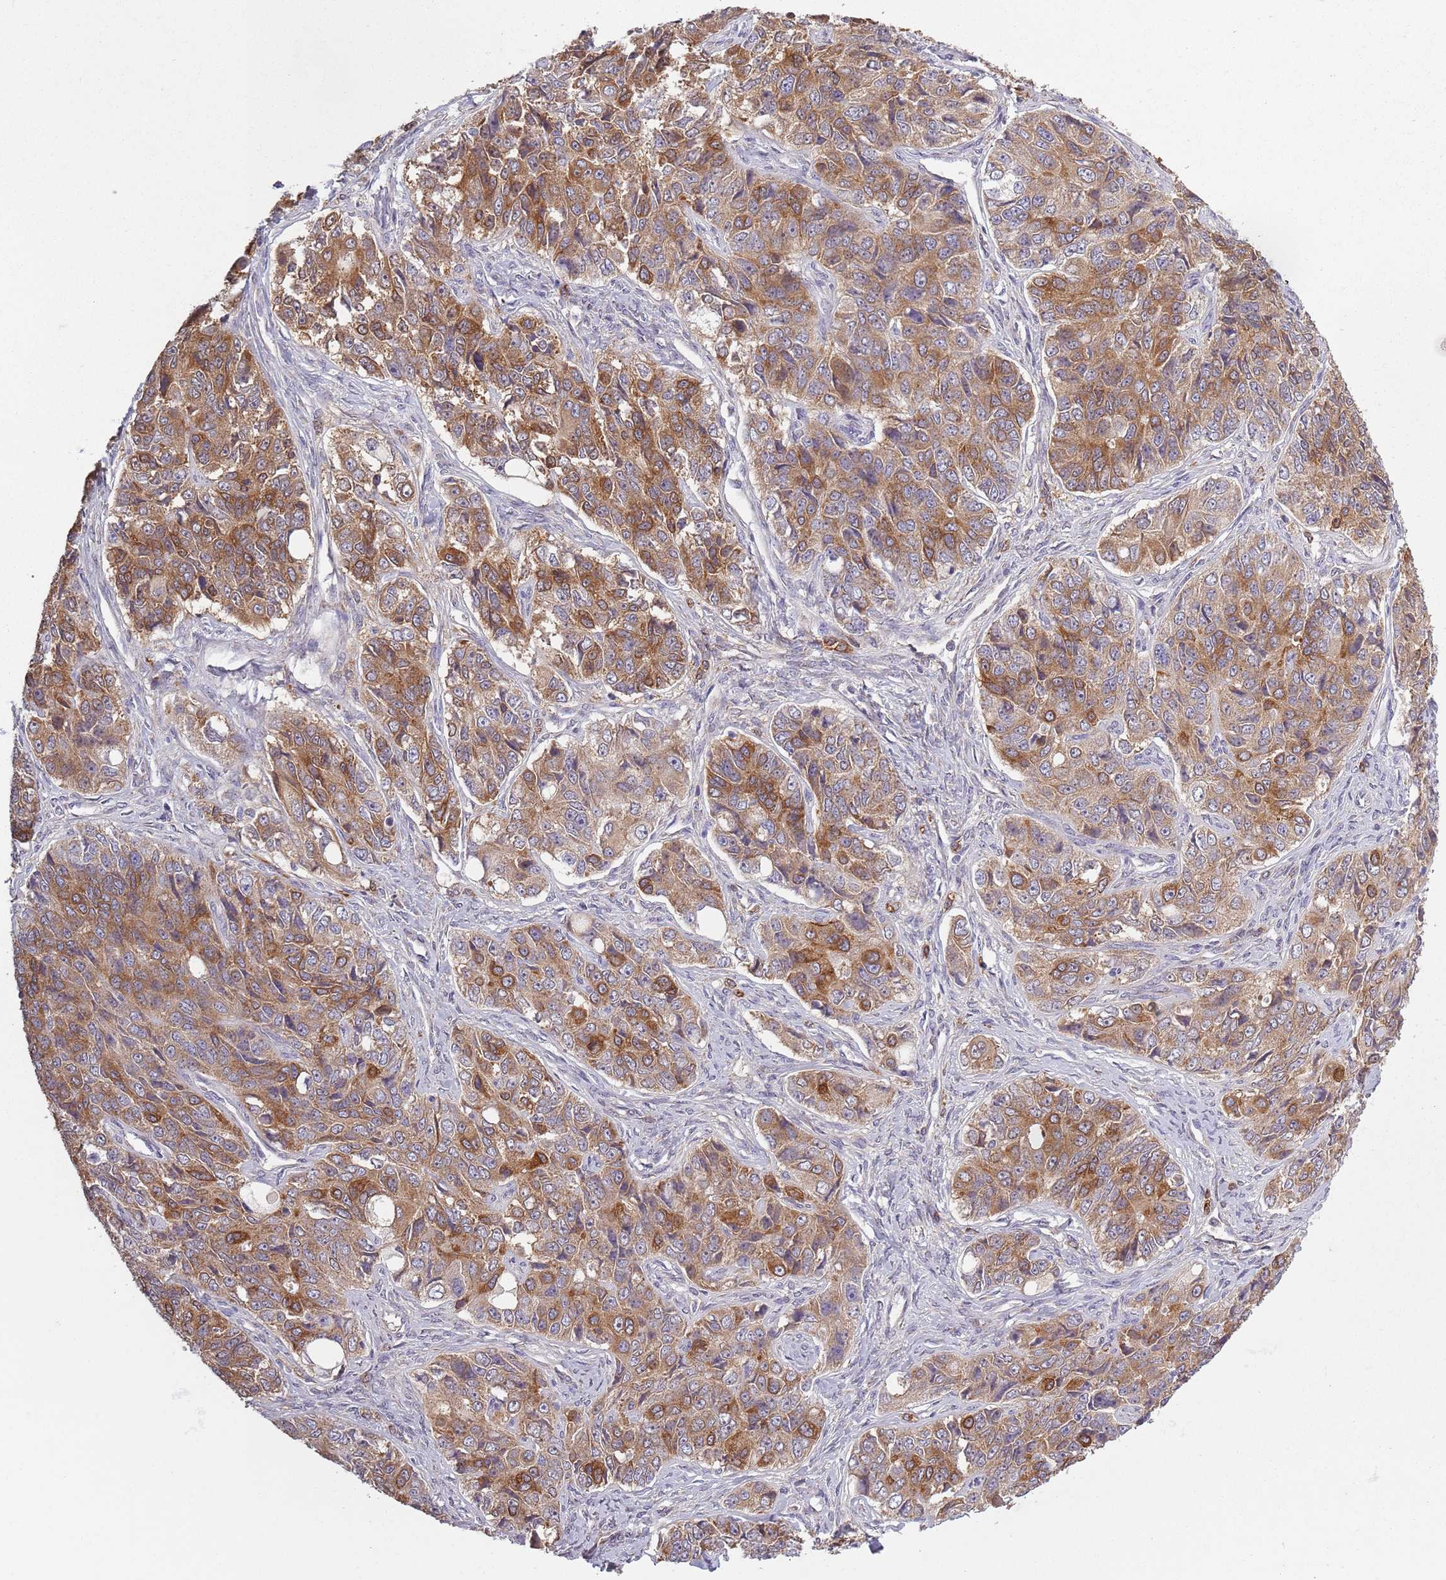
{"staining": {"intensity": "moderate", "quantity": ">75%", "location": "cytoplasmic/membranous"}, "tissue": "ovarian cancer", "cell_type": "Tumor cells", "image_type": "cancer", "snomed": [{"axis": "morphology", "description": "Carcinoma, endometroid"}, {"axis": "topography", "description": "Ovary"}], "caption": "Immunohistochemistry photomicrograph of human ovarian cancer (endometroid carcinoma) stained for a protein (brown), which displays medium levels of moderate cytoplasmic/membranous expression in about >75% of tumor cells.", "gene": "COQ5", "patient": {"sex": "female", "age": 51}}